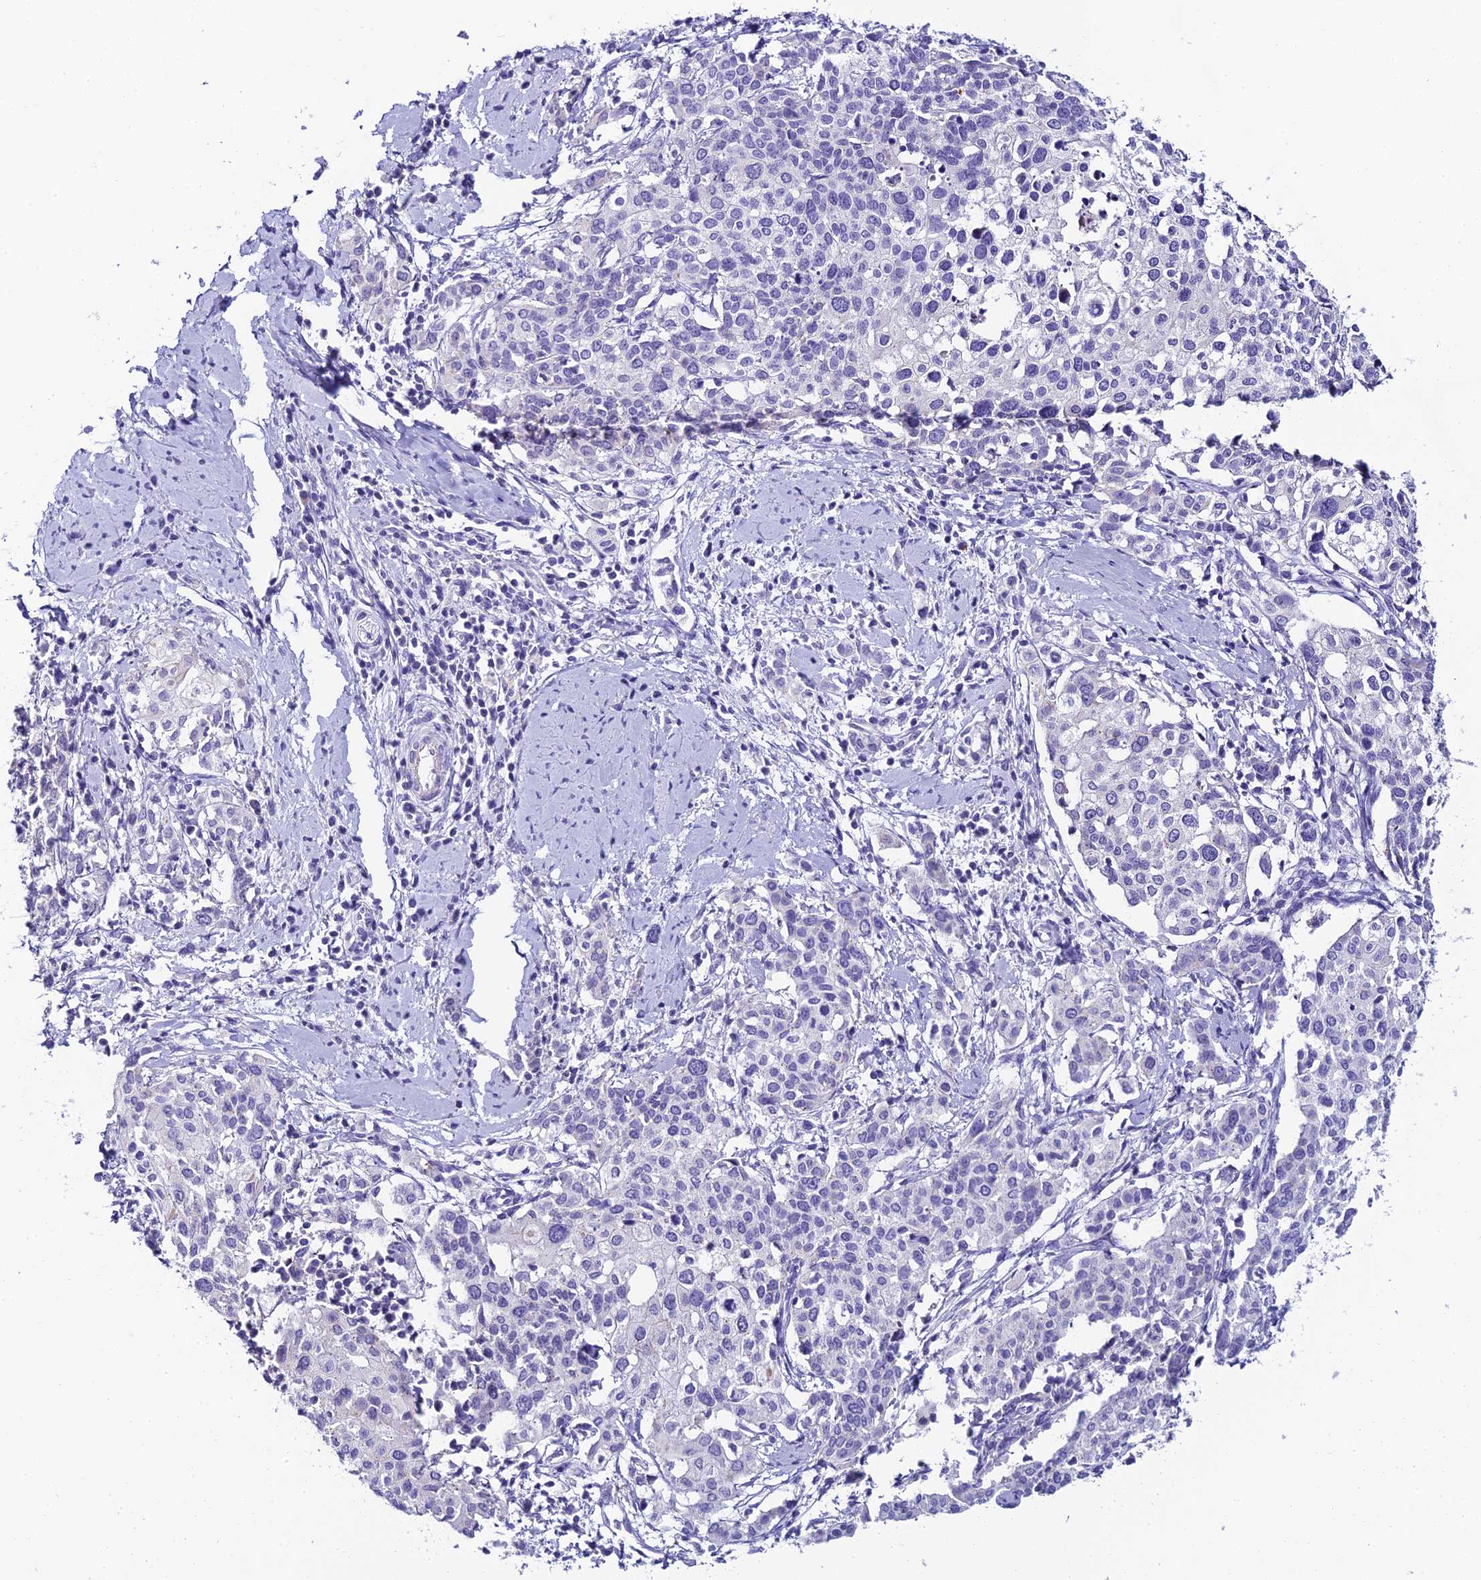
{"staining": {"intensity": "negative", "quantity": "none", "location": "none"}, "tissue": "cervical cancer", "cell_type": "Tumor cells", "image_type": "cancer", "snomed": [{"axis": "morphology", "description": "Squamous cell carcinoma, NOS"}, {"axis": "topography", "description": "Cervix"}], "caption": "A micrograph of human cervical cancer is negative for staining in tumor cells.", "gene": "C12orf29", "patient": {"sex": "female", "age": 44}}